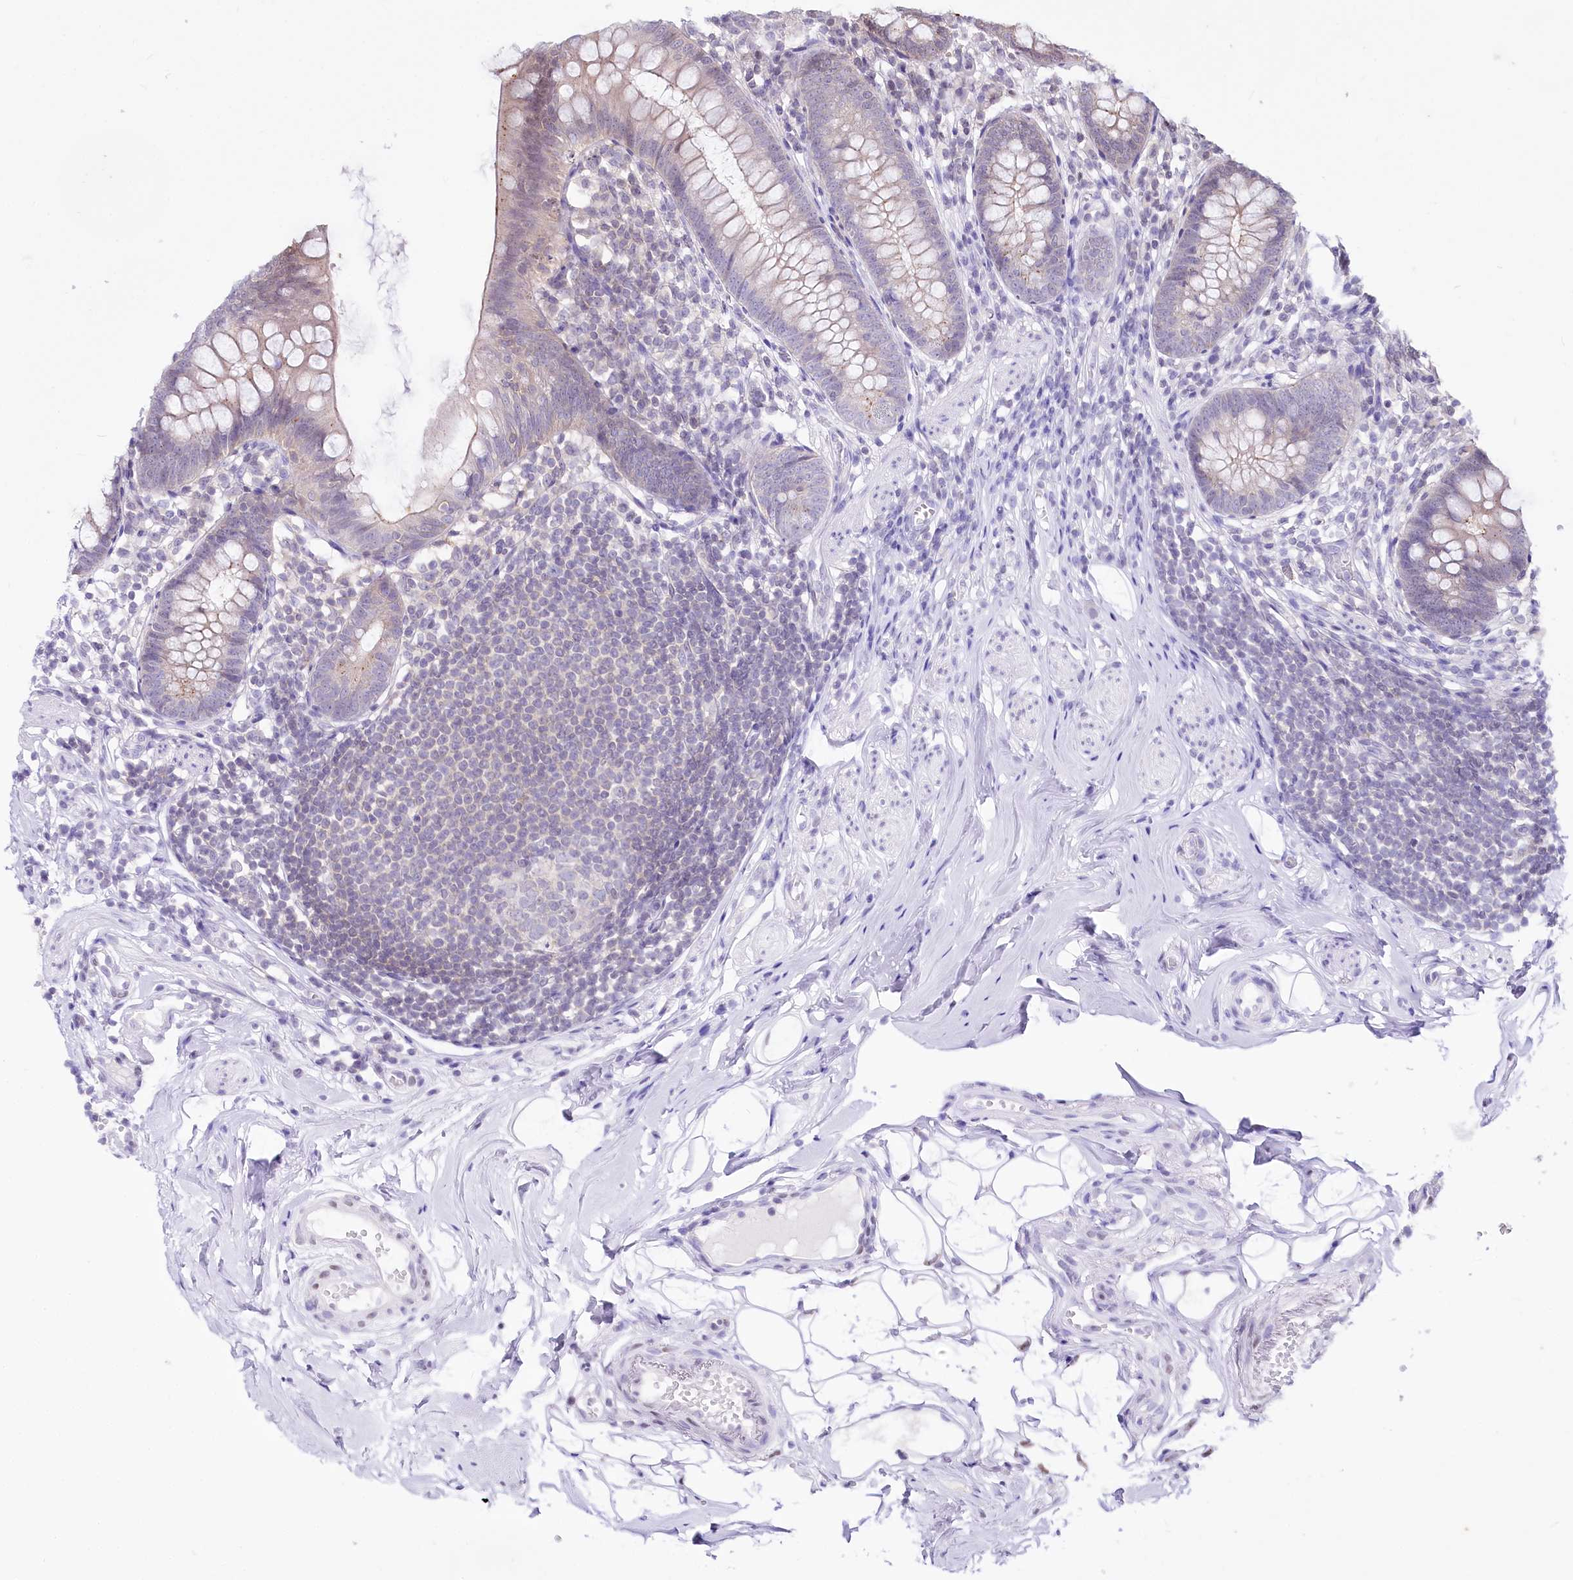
{"staining": {"intensity": "moderate", "quantity": "<25%", "location": "cytoplasmic/membranous"}, "tissue": "appendix", "cell_type": "Glandular cells", "image_type": "normal", "snomed": [{"axis": "morphology", "description": "Normal tissue, NOS"}, {"axis": "topography", "description": "Appendix"}], "caption": "Protein expression analysis of benign human appendix reveals moderate cytoplasmic/membranous expression in about <25% of glandular cells.", "gene": "ZFYVE27", "patient": {"sex": "female", "age": 62}}